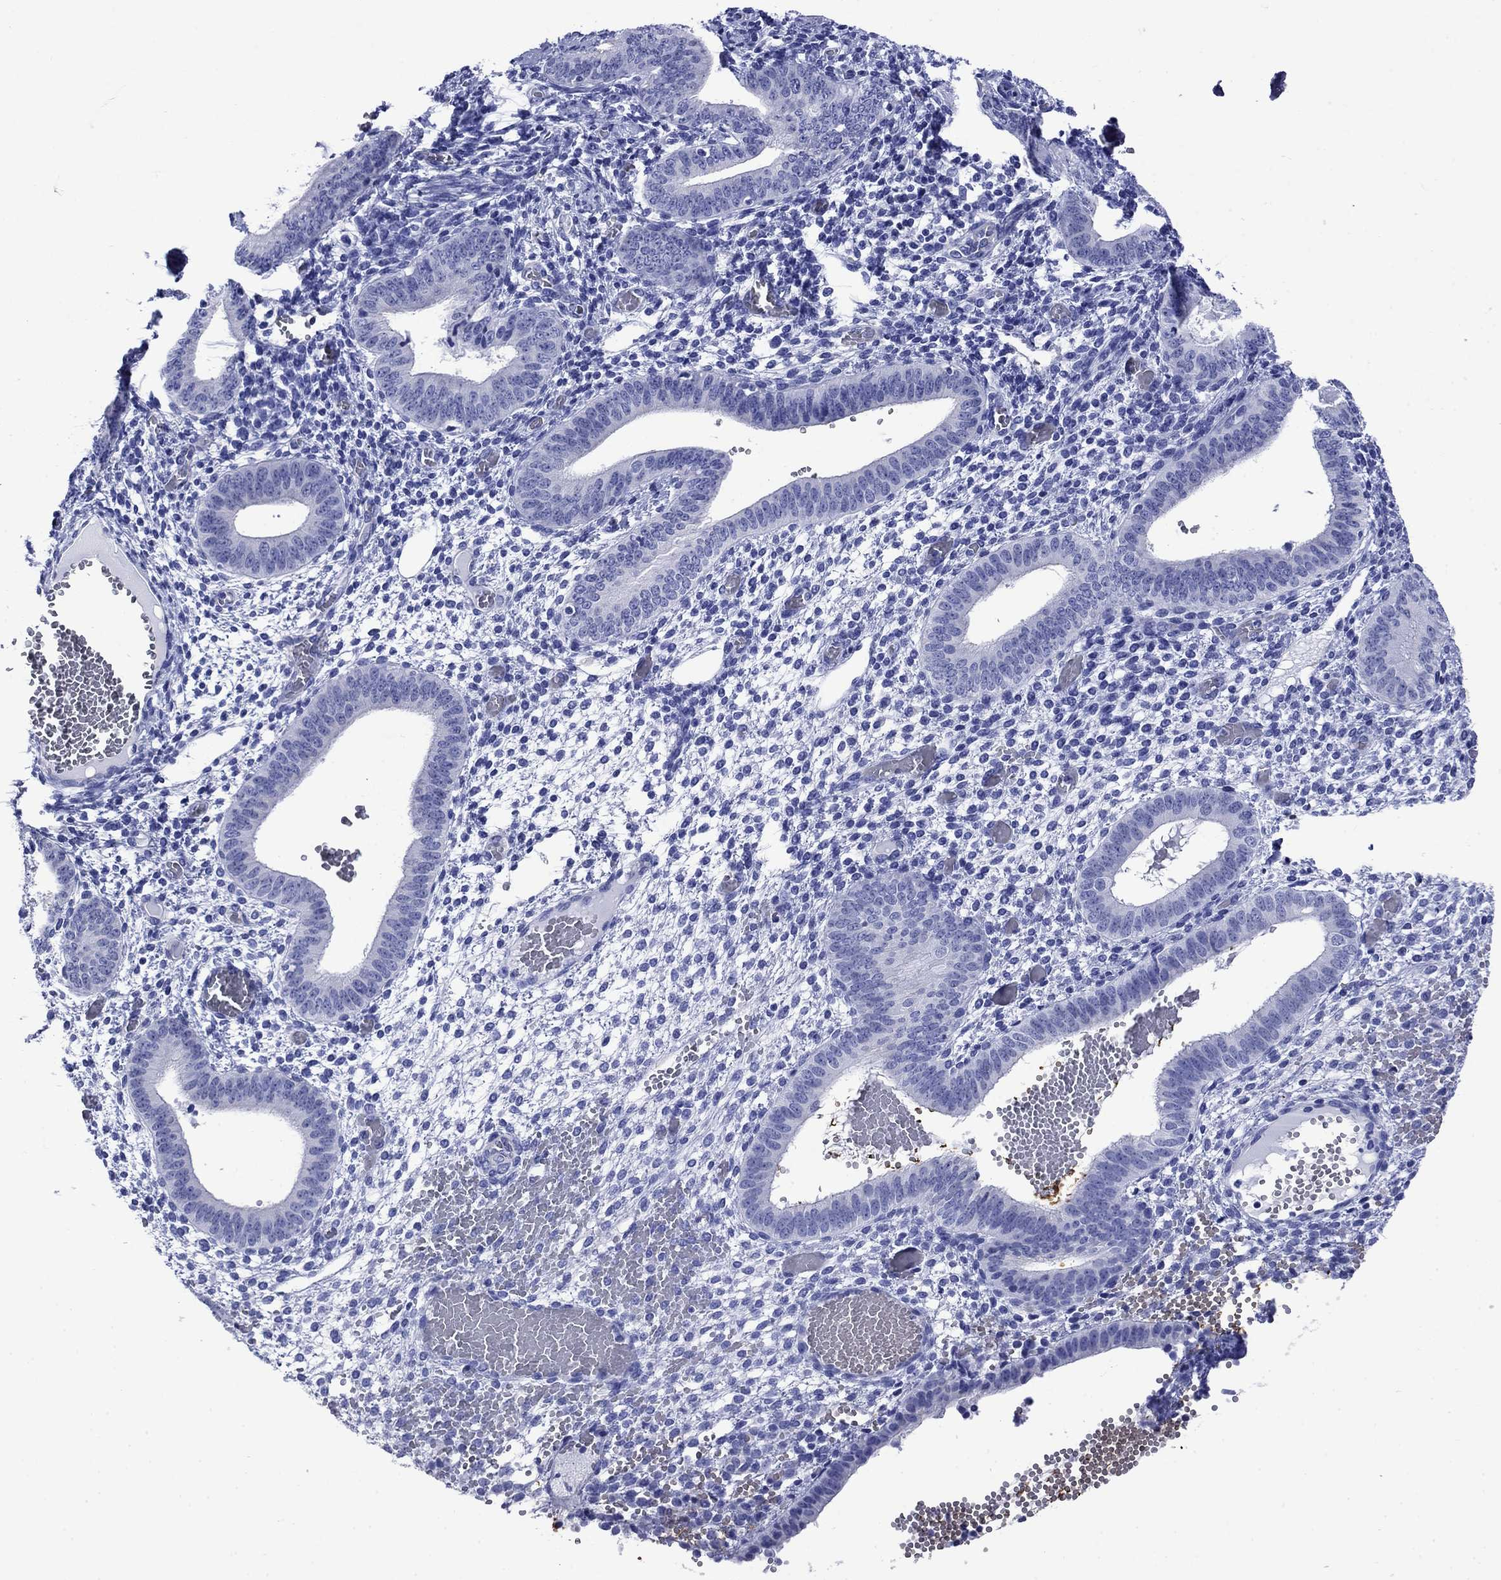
{"staining": {"intensity": "negative", "quantity": "none", "location": "none"}, "tissue": "endometrium", "cell_type": "Cells in endometrial stroma", "image_type": "normal", "snomed": [{"axis": "morphology", "description": "Normal tissue, NOS"}, {"axis": "topography", "description": "Endometrium"}], "caption": "This is a photomicrograph of immunohistochemistry staining of unremarkable endometrium, which shows no staining in cells in endometrial stroma. Nuclei are stained in blue.", "gene": "SLC1A2", "patient": {"sex": "female", "age": 42}}